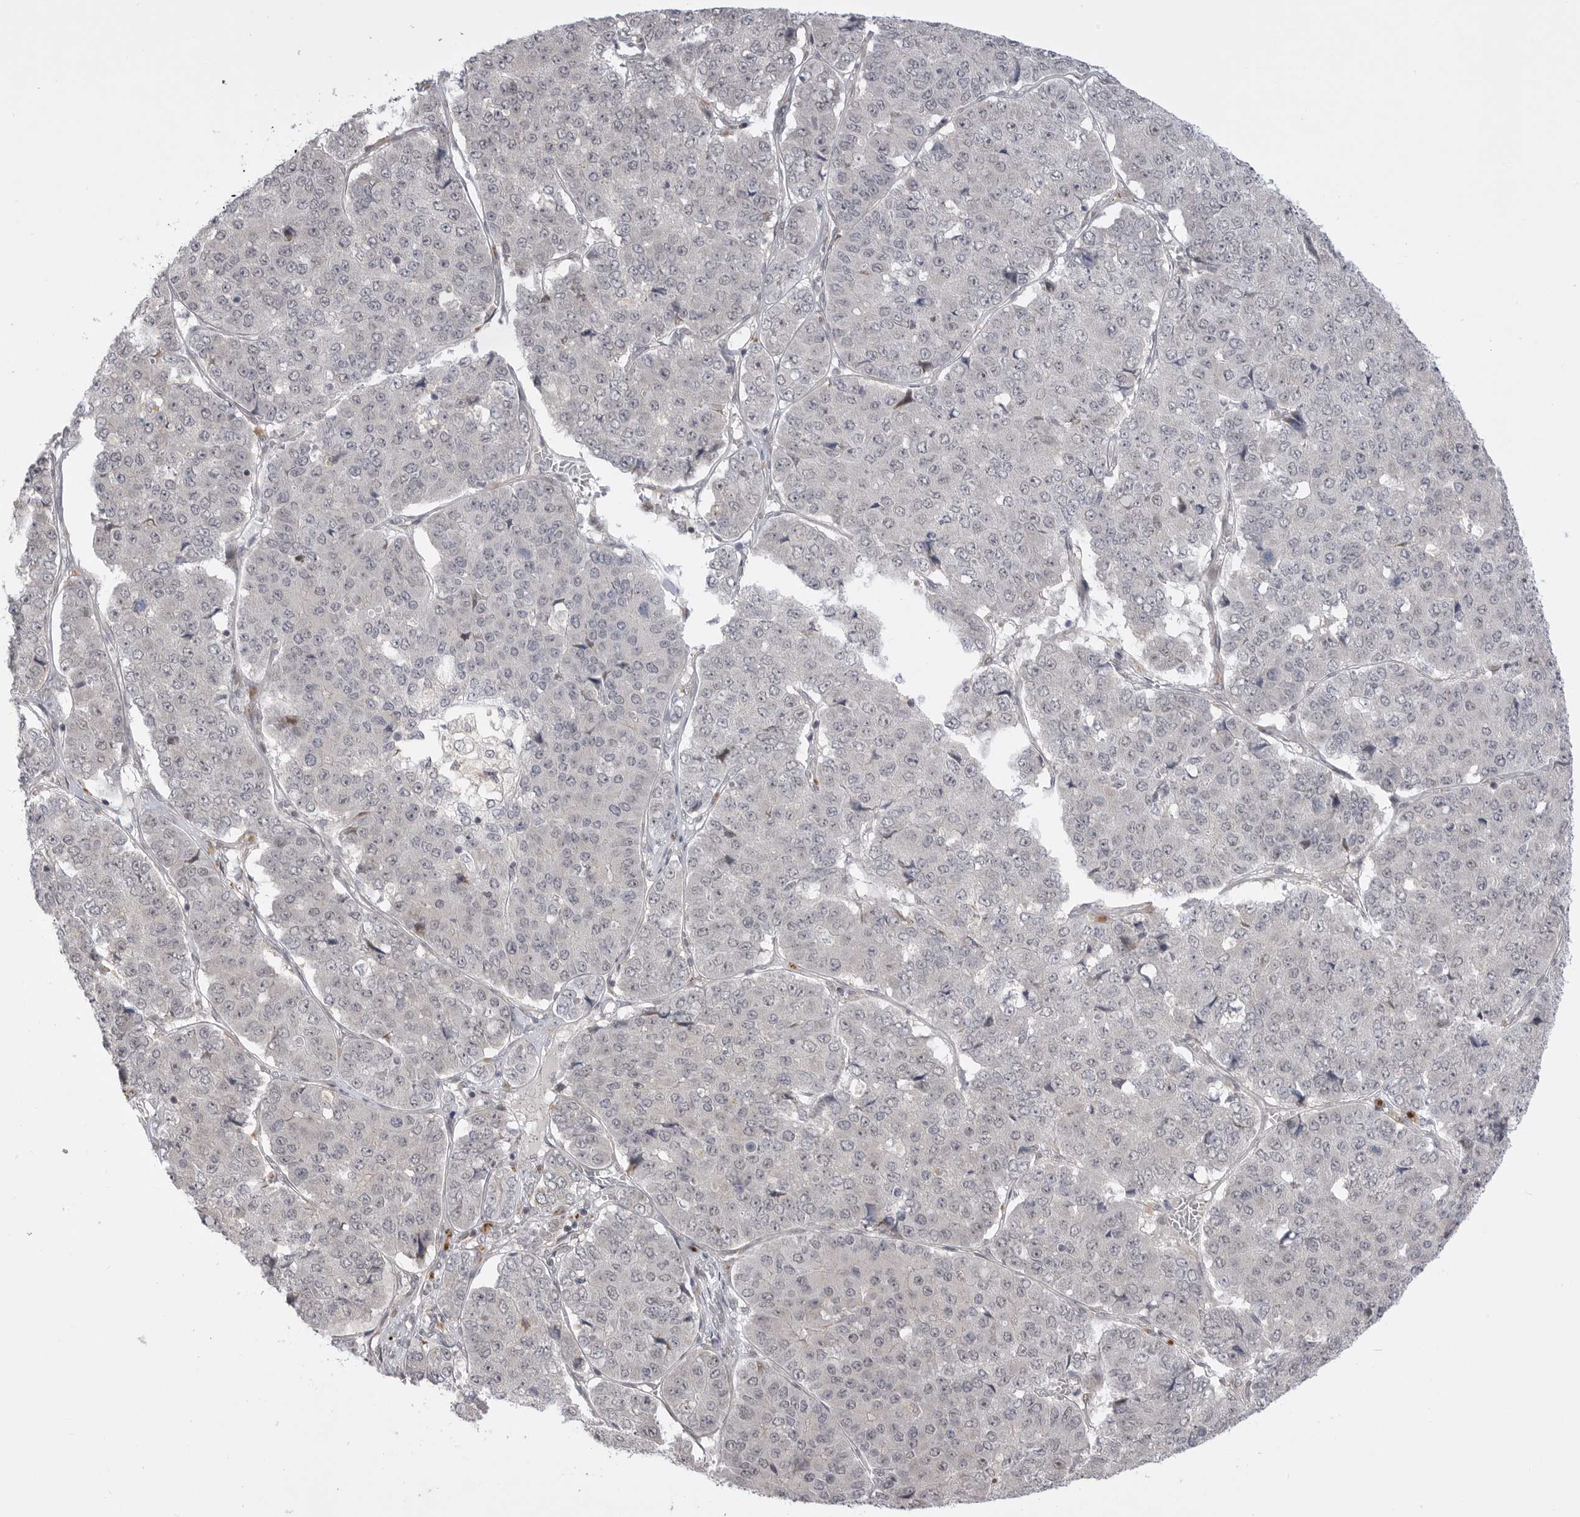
{"staining": {"intensity": "negative", "quantity": "none", "location": "none"}, "tissue": "pancreatic cancer", "cell_type": "Tumor cells", "image_type": "cancer", "snomed": [{"axis": "morphology", "description": "Adenocarcinoma, NOS"}, {"axis": "topography", "description": "Pancreas"}], "caption": "The IHC micrograph has no significant positivity in tumor cells of pancreatic cancer tissue.", "gene": "GGT6", "patient": {"sex": "male", "age": 50}}